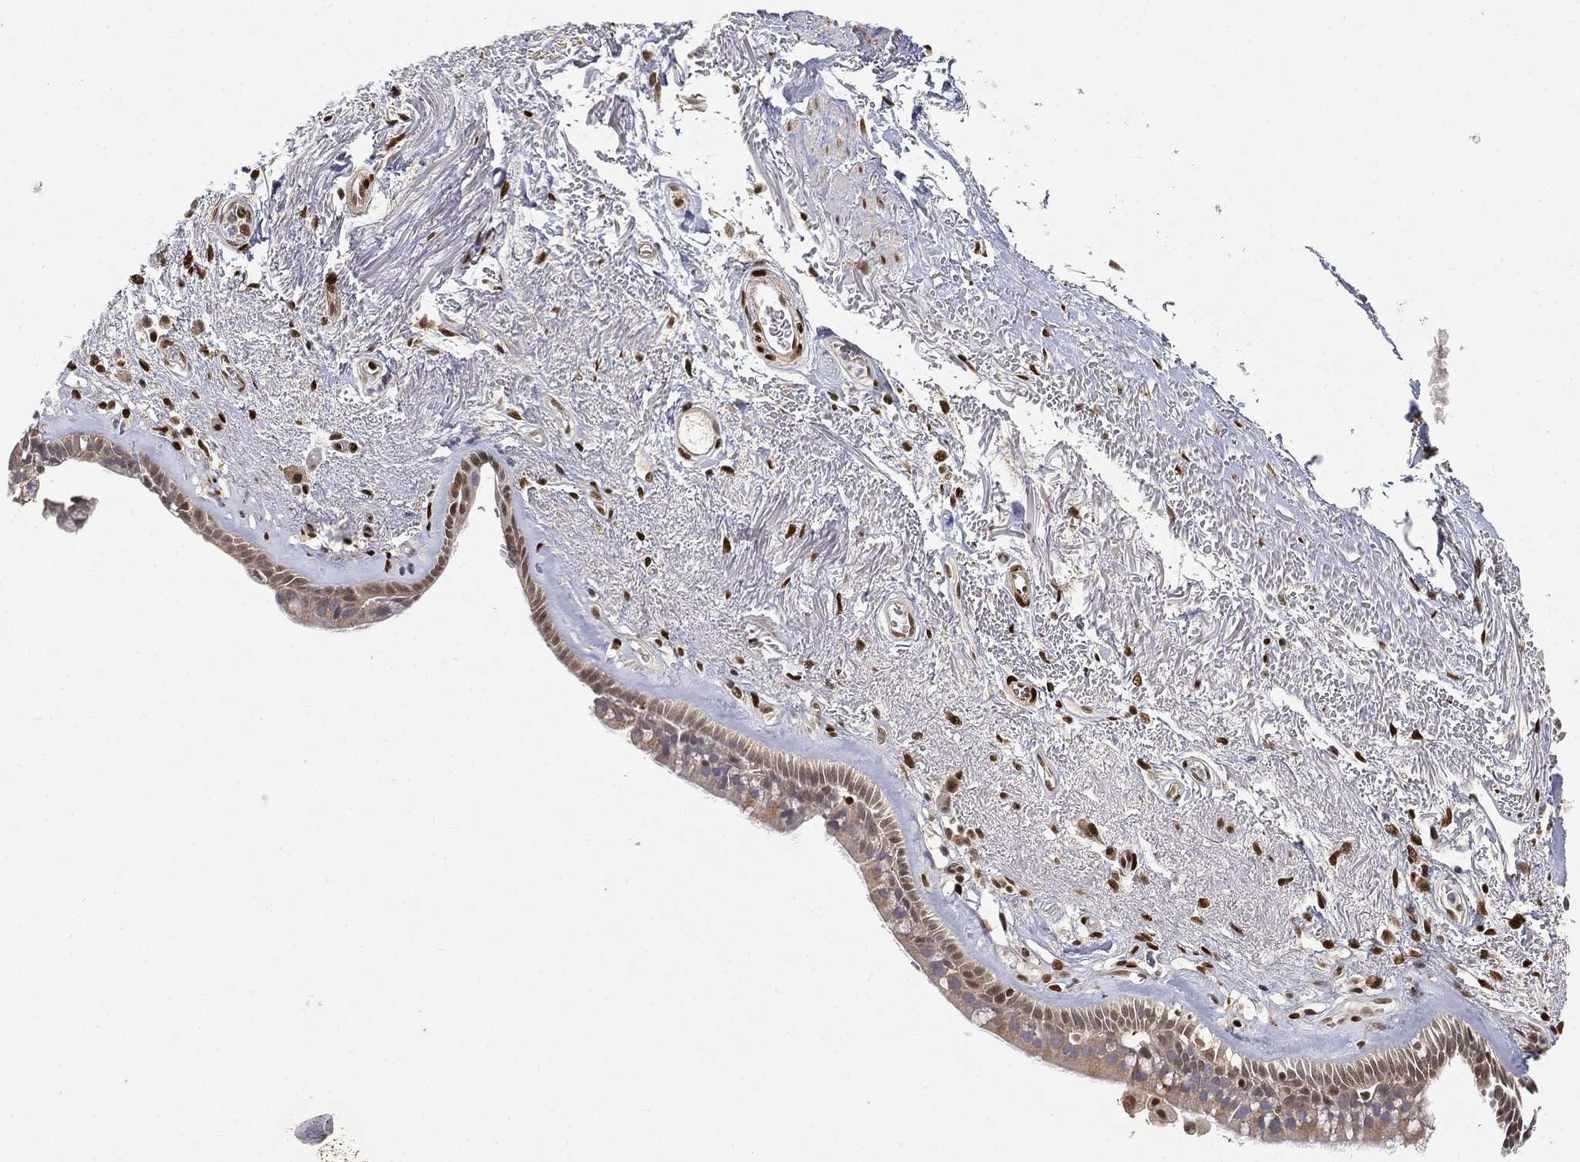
{"staining": {"intensity": "moderate", "quantity": "<25%", "location": "nuclear"}, "tissue": "bronchus", "cell_type": "Respiratory epithelial cells", "image_type": "normal", "snomed": [{"axis": "morphology", "description": "Normal tissue, NOS"}, {"axis": "topography", "description": "Bronchus"}], "caption": "High-magnification brightfield microscopy of normal bronchus stained with DAB (3,3'-diaminobenzidine) (brown) and counterstained with hematoxylin (blue). respiratory epithelial cells exhibit moderate nuclear expression is seen in approximately<25% of cells.", "gene": "CRTC3", "patient": {"sex": "male", "age": 82}}